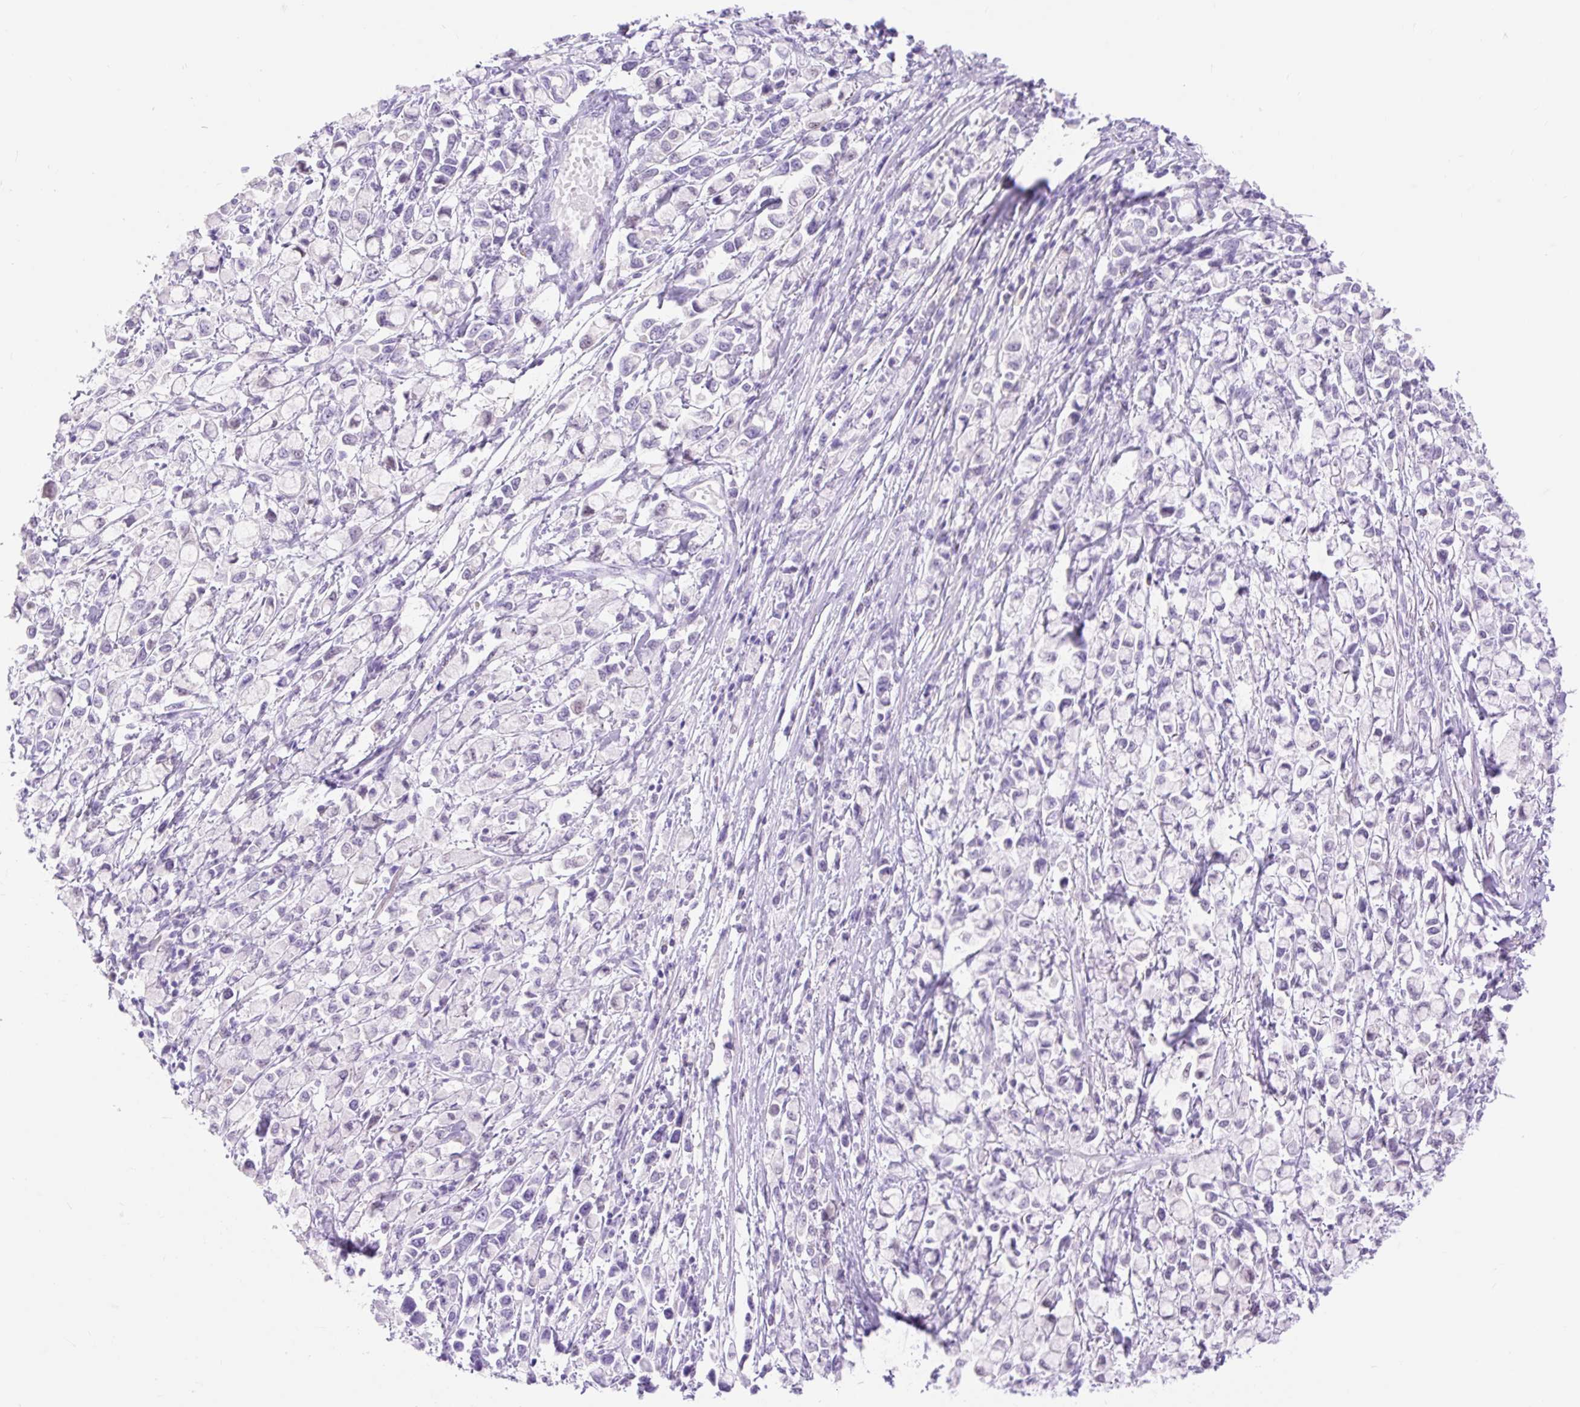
{"staining": {"intensity": "negative", "quantity": "none", "location": "none"}, "tissue": "stomach cancer", "cell_type": "Tumor cells", "image_type": "cancer", "snomed": [{"axis": "morphology", "description": "Adenocarcinoma, NOS"}, {"axis": "topography", "description": "Stomach"}], "caption": "IHC micrograph of human stomach cancer (adenocarcinoma) stained for a protein (brown), which demonstrates no staining in tumor cells. The staining was performed using DAB (3,3'-diaminobenzidine) to visualize the protein expression in brown, while the nuclei were stained in blue with hematoxylin (Magnification: 20x).", "gene": "SLC25A40", "patient": {"sex": "female", "age": 81}}